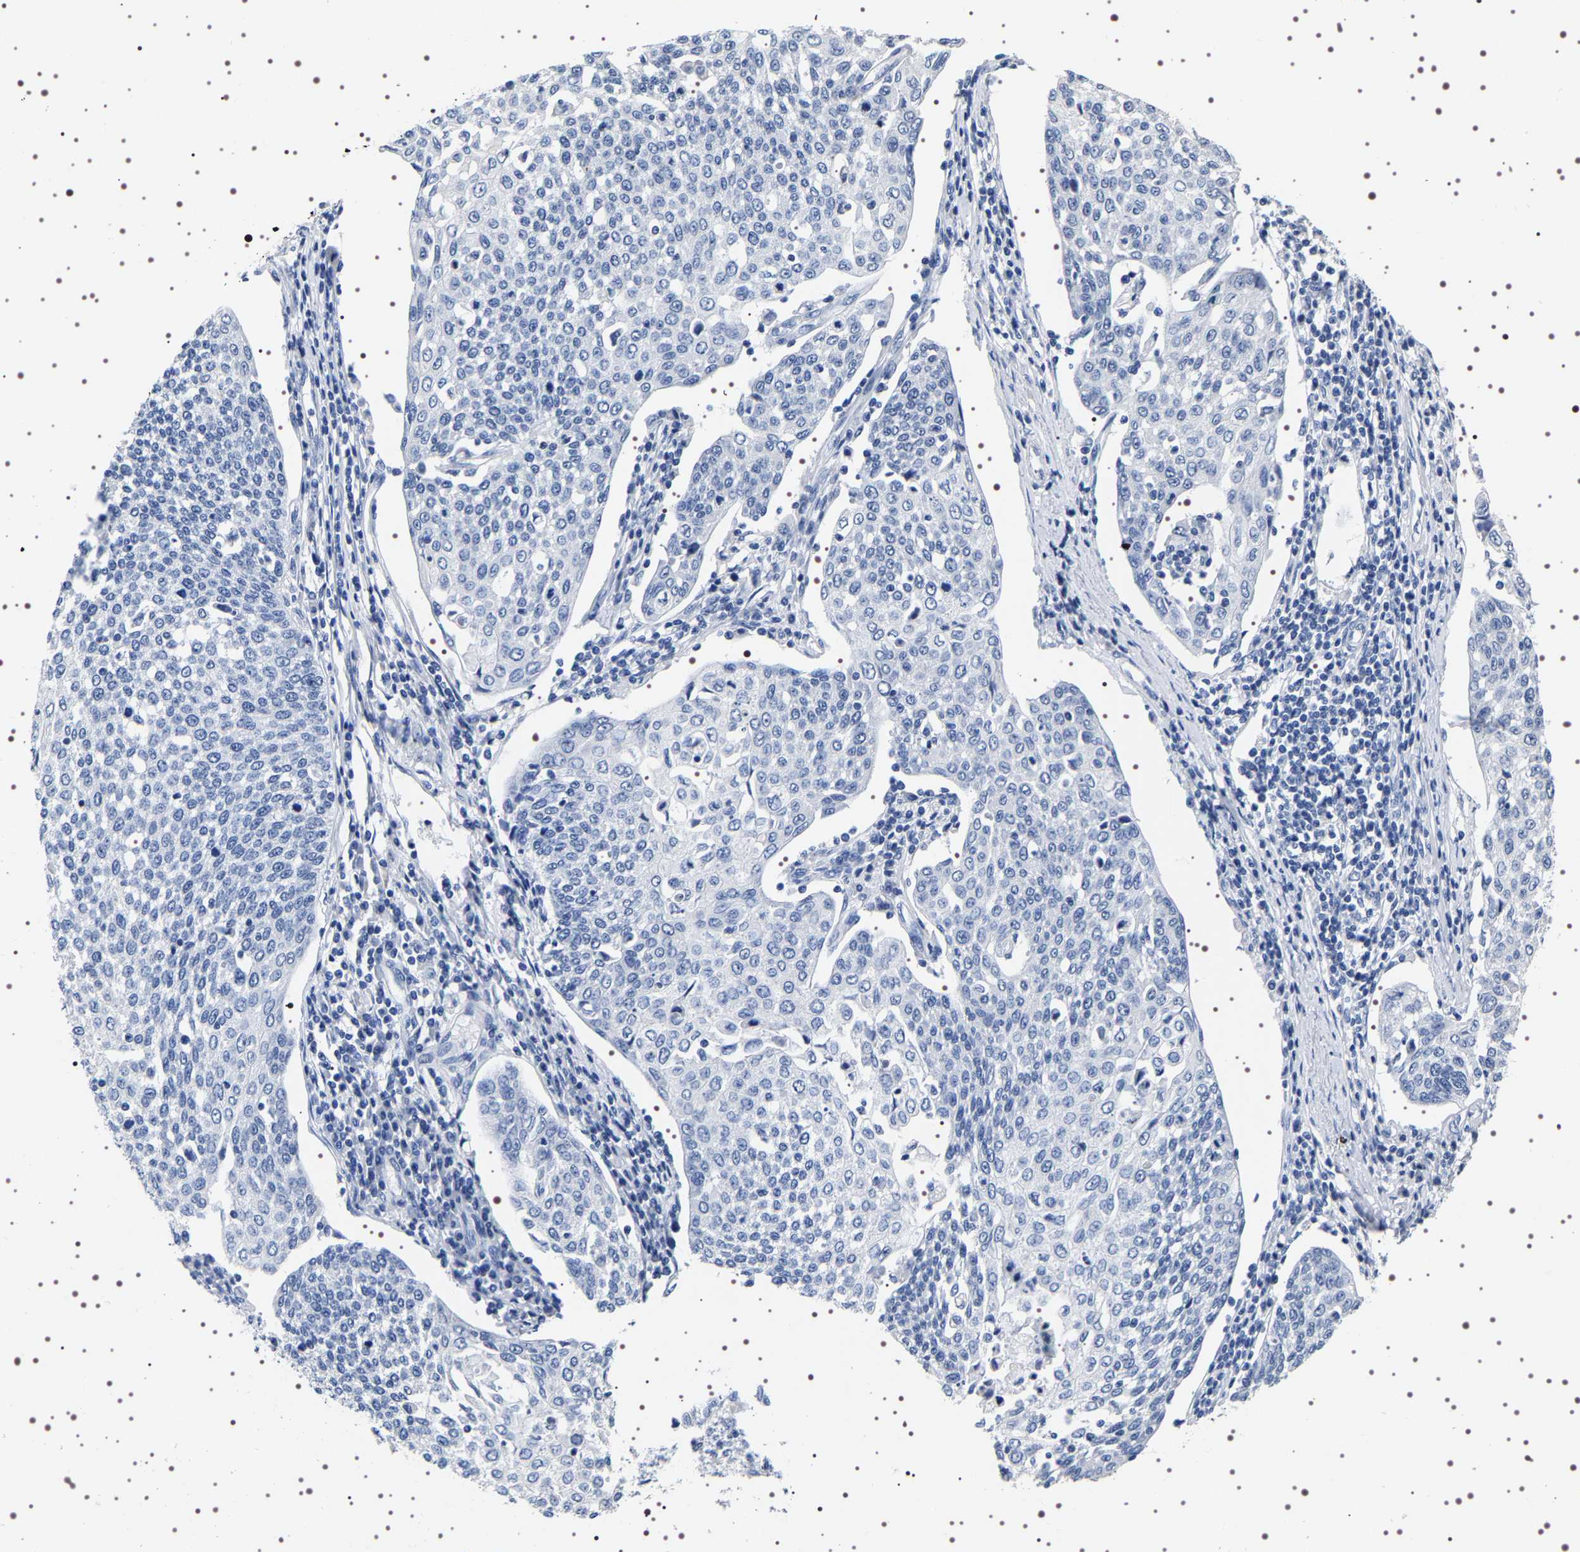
{"staining": {"intensity": "negative", "quantity": "none", "location": "none"}, "tissue": "cervical cancer", "cell_type": "Tumor cells", "image_type": "cancer", "snomed": [{"axis": "morphology", "description": "Squamous cell carcinoma, NOS"}, {"axis": "topography", "description": "Cervix"}], "caption": "Immunohistochemical staining of cervical cancer (squamous cell carcinoma) shows no significant positivity in tumor cells.", "gene": "UBQLN3", "patient": {"sex": "female", "age": 34}}